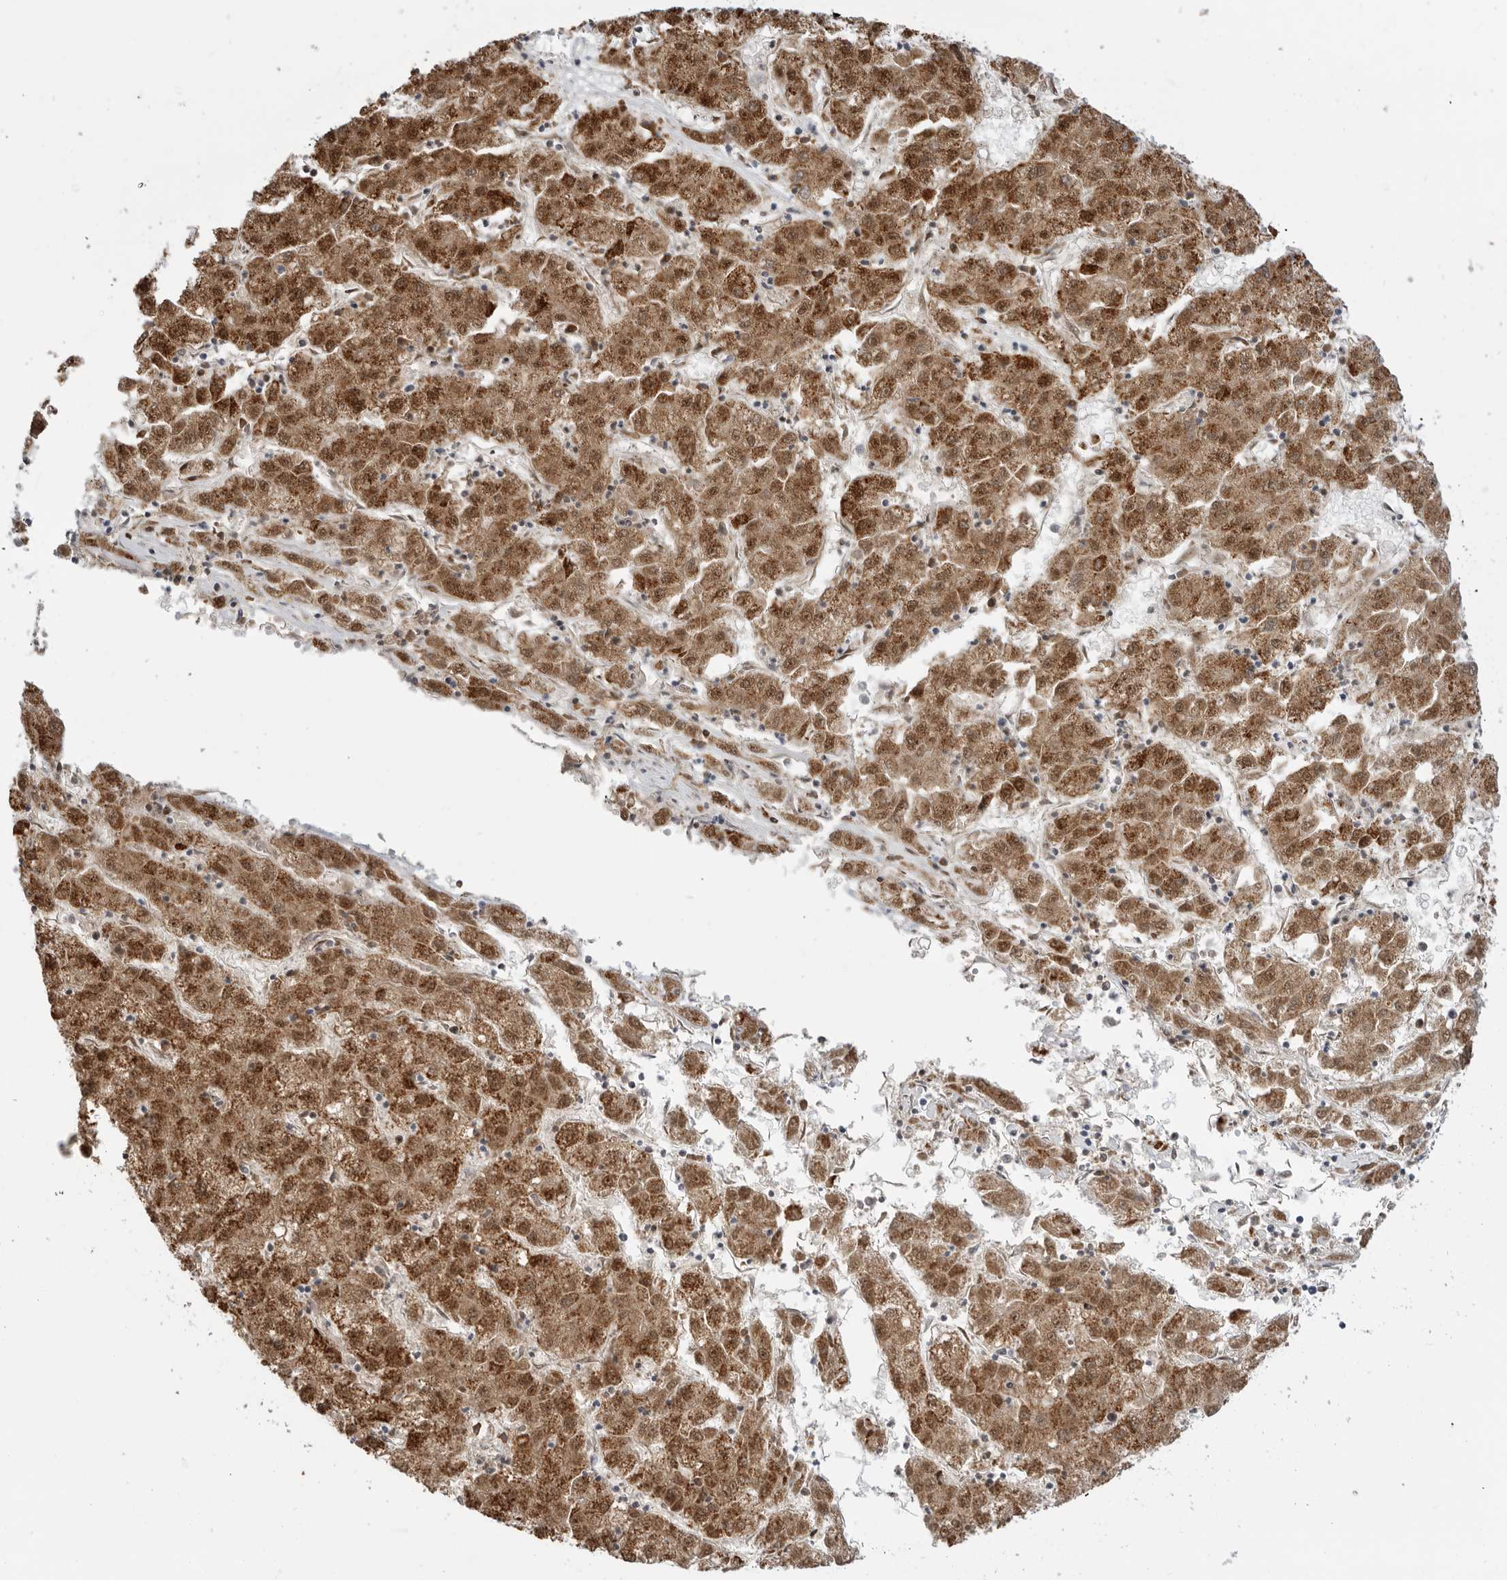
{"staining": {"intensity": "moderate", "quantity": ">75%", "location": "cytoplasmic/membranous,nuclear"}, "tissue": "liver cancer", "cell_type": "Tumor cells", "image_type": "cancer", "snomed": [{"axis": "morphology", "description": "Carcinoma, Hepatocellular, NOS"}, {"axis": "topography", "description": "Liver"}], "caption": "The photomicrograph reveals a brown stain indicating the presence of a protein in the cytoplasmic/membranous and nuclear of tumor cells in liver hepatocellular carcinoma.", "gene": "DCAF8", "patient": {"sex": "male", "age": 72}}